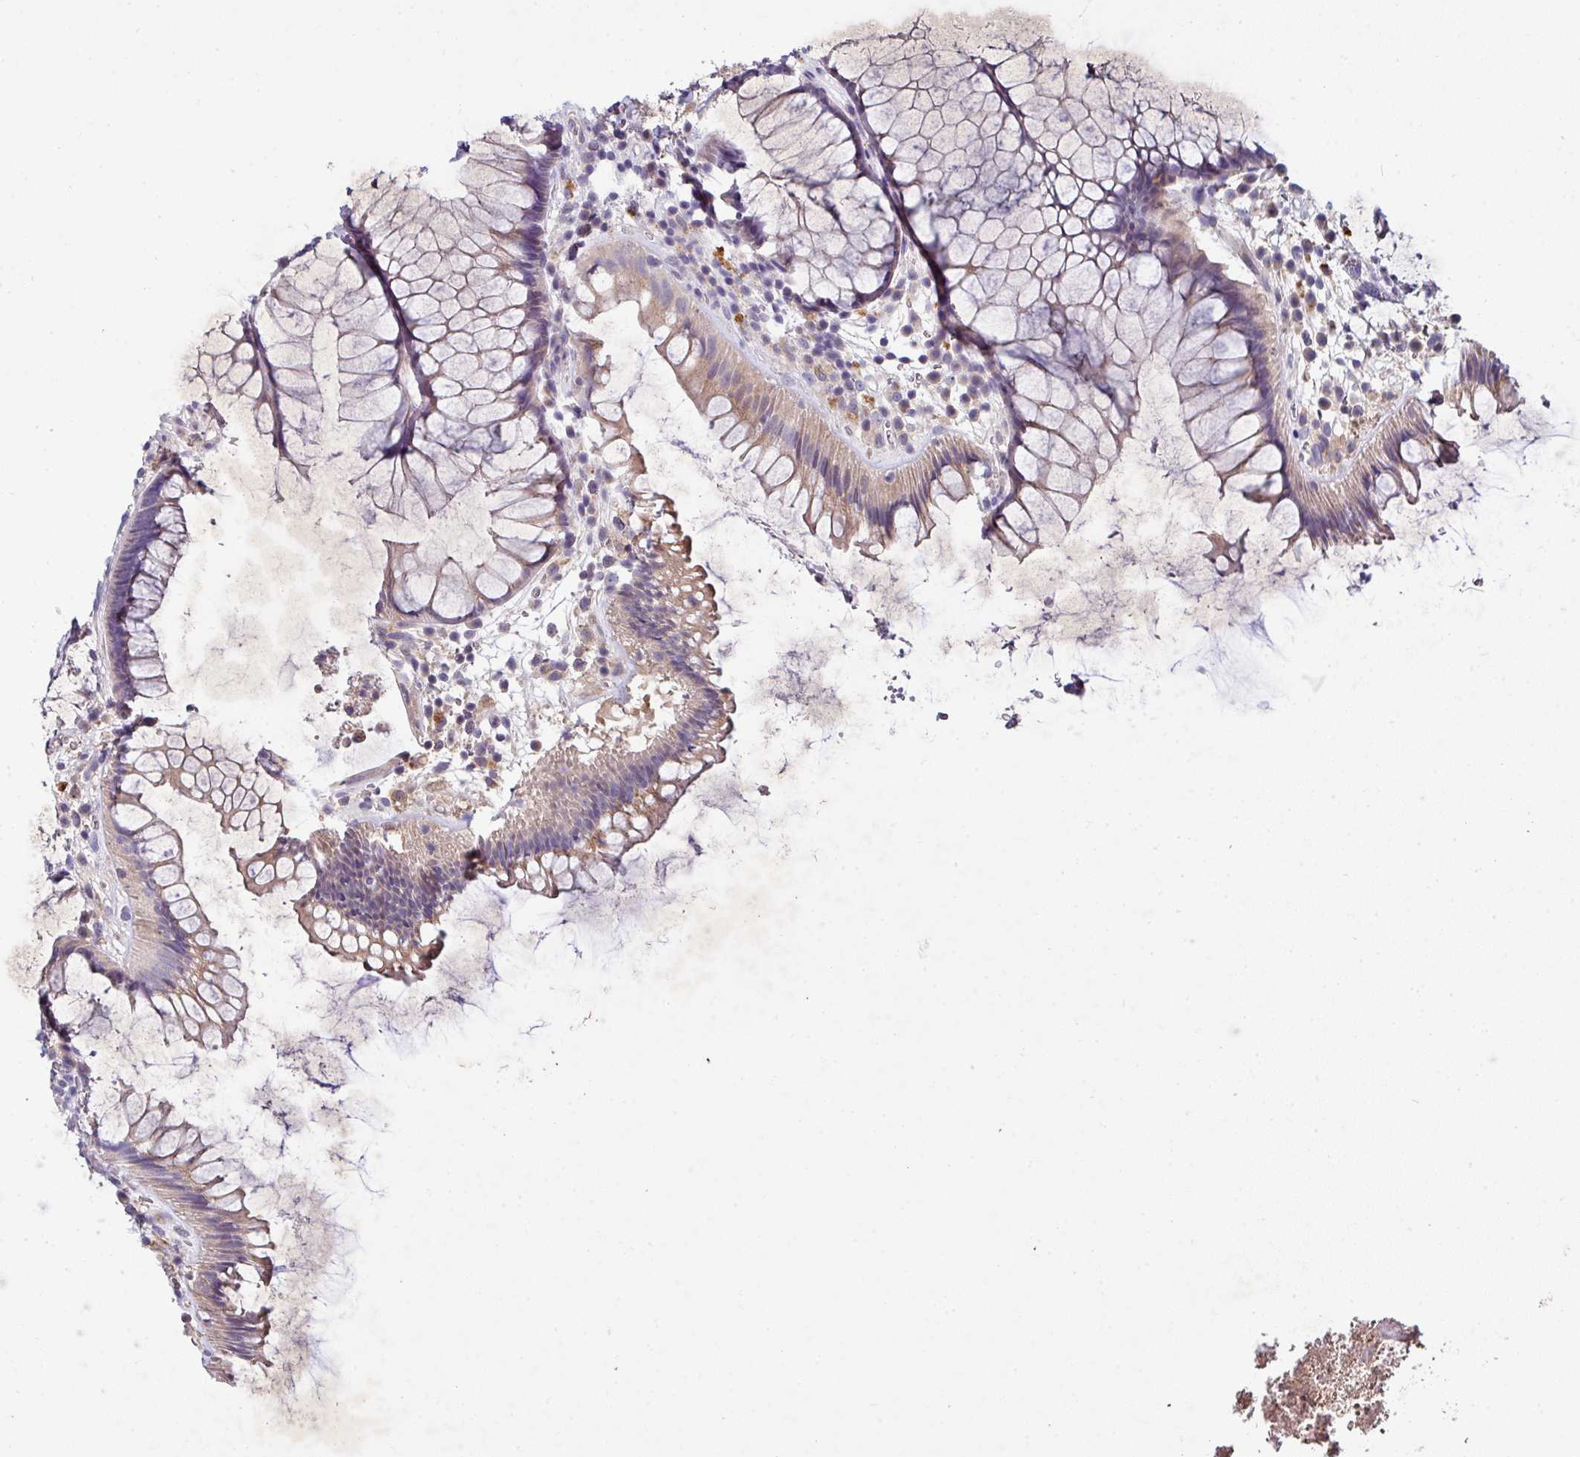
{"staining": {"intensity": "weak", "quantity": "25%-75%", "location": "cytoplasmic/membranous"}, "tissue": "rectum", "cell_type": "Glandular cells", "image_type": "normal", "snomed": [{"axis": "morphology", "description": "Normal tissue, NOS"}, {"axis": "topography", "description": "Rectum"}], "caption": "Immunohistochemical staining of unremarkable human rectum exhibits low levels of weak cytoplasmic/membranous positivity in approximately 25%-75% of glandular cells. The protein of interest is stained brown, and the nuclei are stained in blue (DAB IHC with brightfield microscopy, high magnification).", "gene": "AEBP2", "patient": {"sex": "male", "age": 51}}